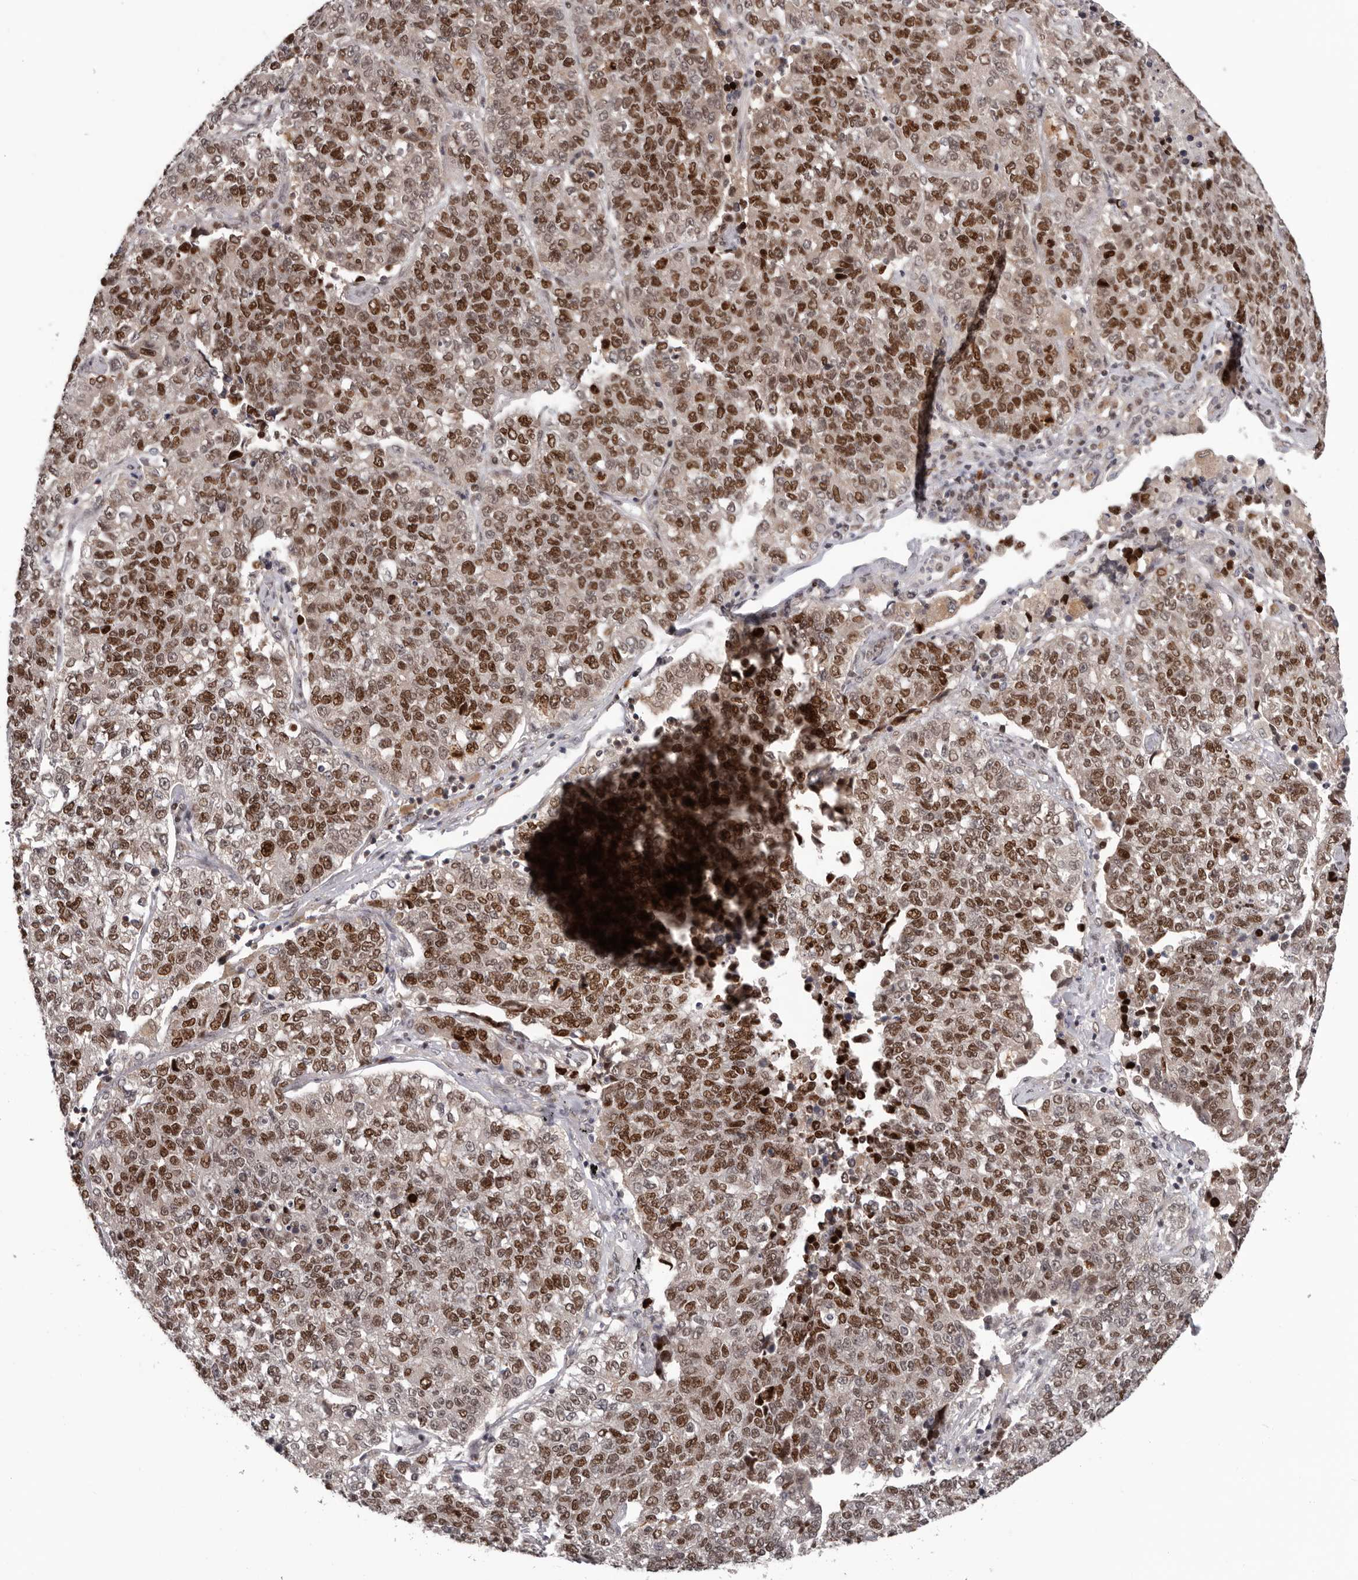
{"staining": {"intensity": "strong", "quantity": ">75%", "location": "nuclear"}, "tissue": "lung cancer", "cell_type": "Tumor cells", "image_type": "cancer", "snomed": [{"axis": "morphology", "description": "Adenocarcinoma, NOS"}, {"axis": "topography", "description": "Lung"}], "caption": "Protein analysis of lung adenocarcinoma tissue demonstrates strong nuclear staining in approximately >75% of tumor cells. (IHC, brightfield microscopy, high magnification).", "gene": "TBX5", "patient": {"sex": "male", "age": 49}}